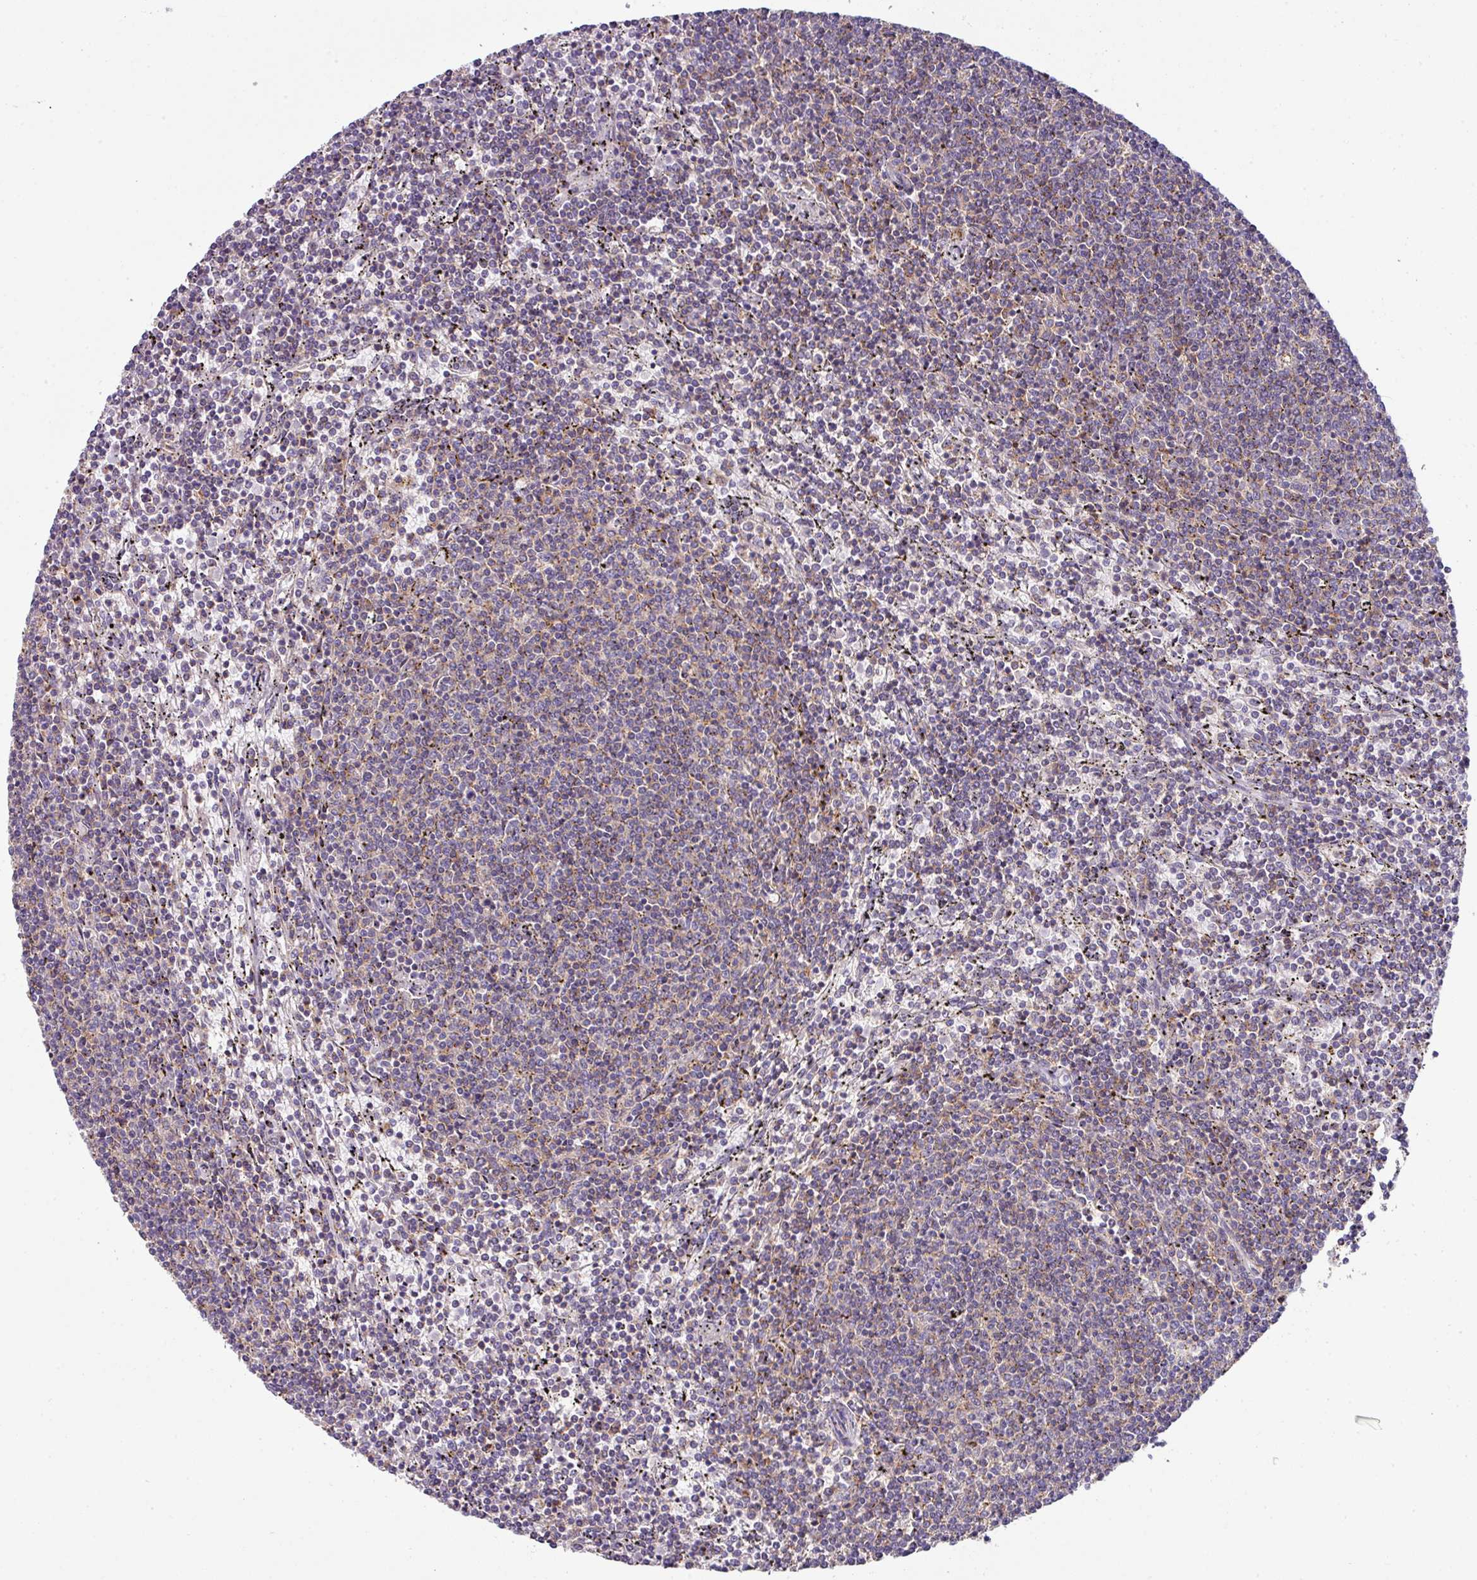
{"staining": {"intensity": "negative", "quantity": "none", "location": "none"}, "tissue": "lymphoma", "cell_type": "Tumor cells", "image_type": "cancer", "snomed": [{"axis": "morphology", "description": "Malignant lymphoma, non-Hodgkin's type, Low grade"}, {"axis": "topography", "description": "Spleen"}], "caption": "High magnification brightfield microscopy of malignant lymphoma, non-Hodgkin's type (low-grade) stained with DAB (3,3'-diaminobenzidine) (brown) and counterstained with hematoxylin (blue): tumor cells show no significant positivity.", "gene": "SLAMF6", "patient": {"sex": "female", "age": 50}}